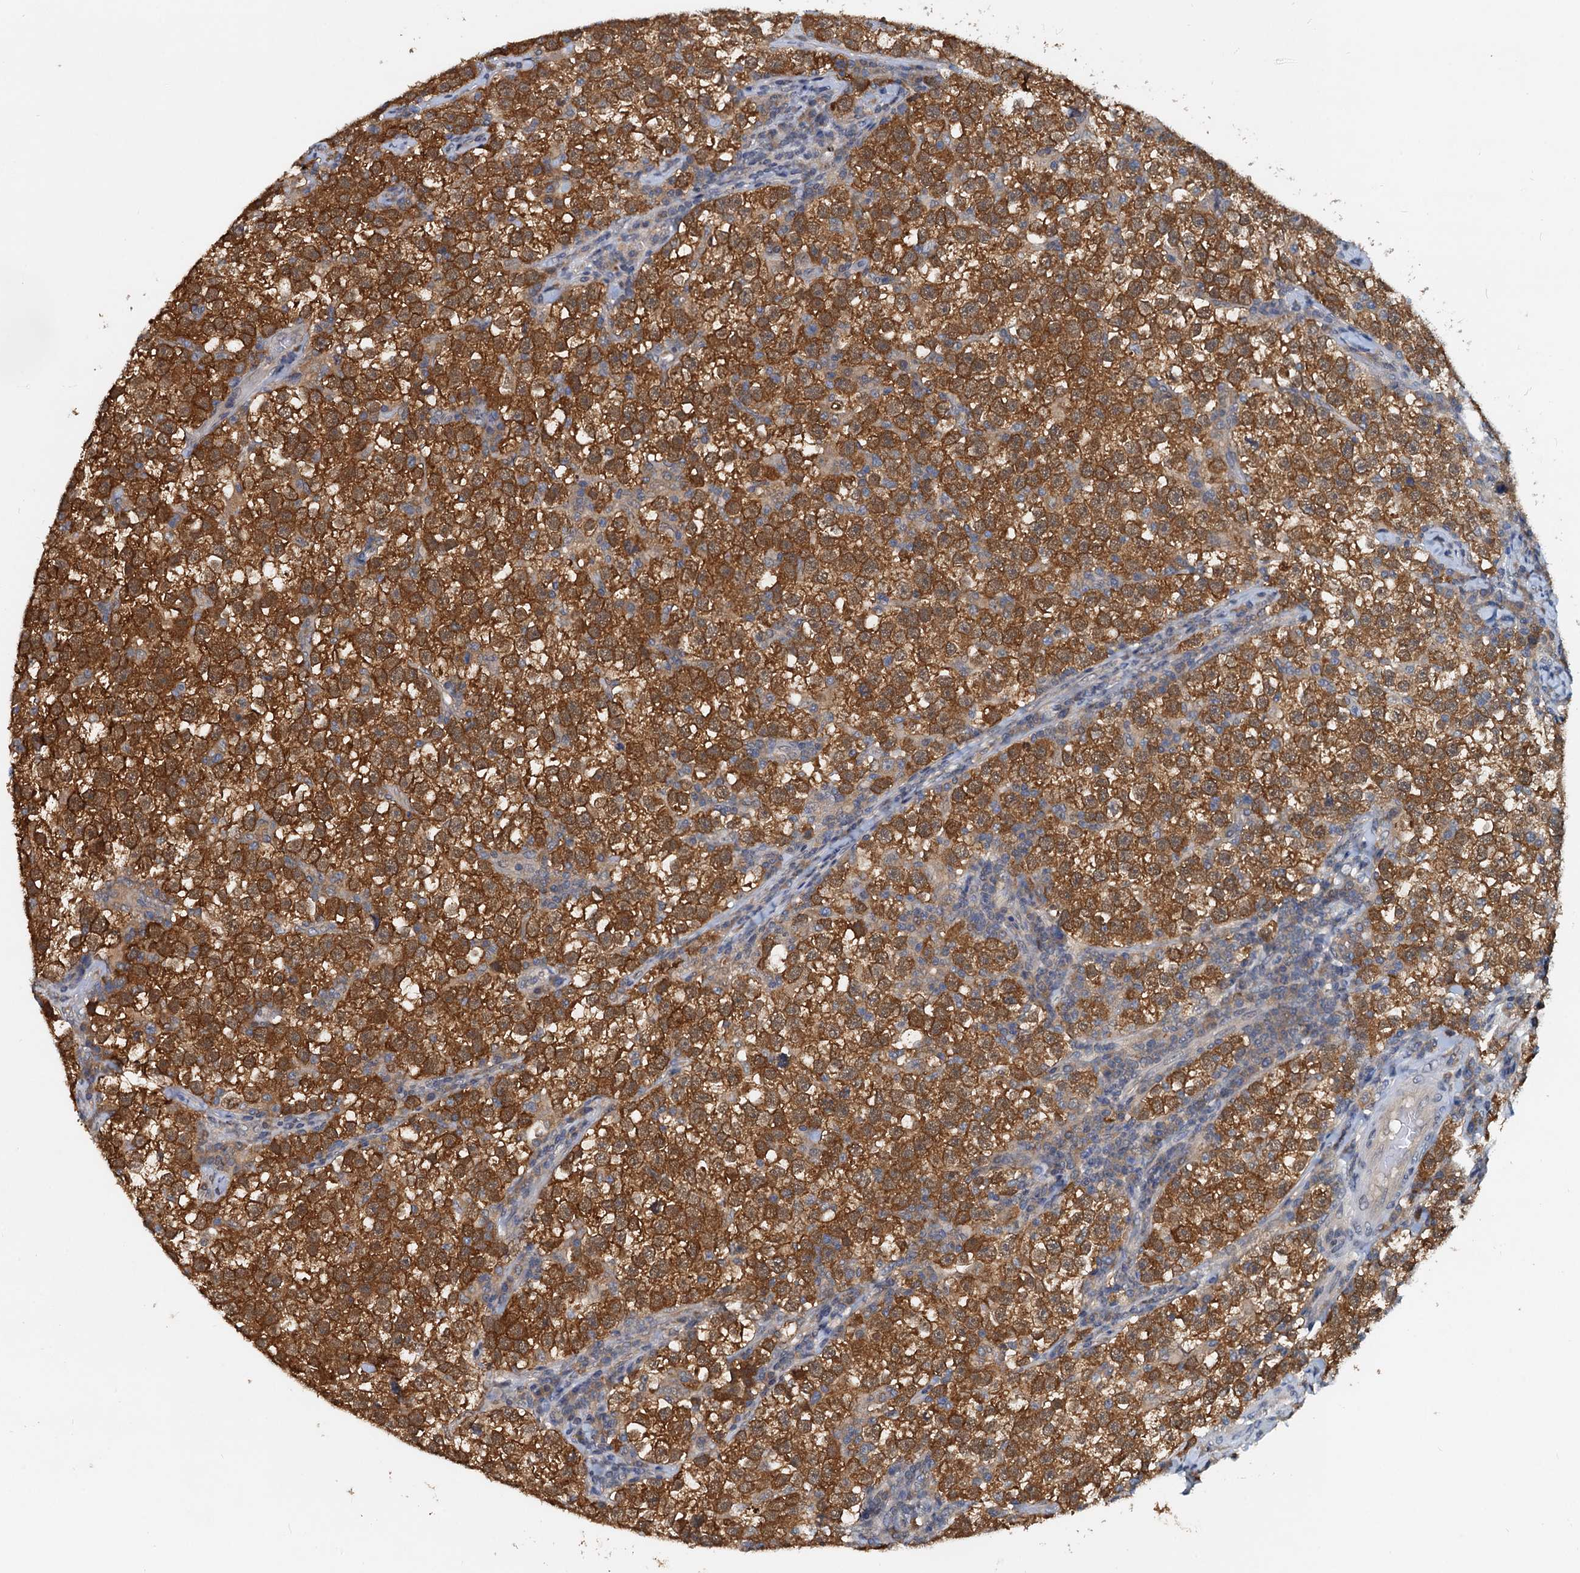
{"staining": {"intensity": "strong", "quantity": ">75%", "location": "cytoplasmic/membranous"}, "tissue": "testis cancer", "cell_type": "Tumor cells", "image_type": "cancer", "snomed": [{"axis": "morphology", "description": "Normal tissue, NOS"}, {"axis": "morphology", "description": "Seminoma, NOS"}, {"axis": "topography", "description": "Testis"}], "caption": "Immunohistochemical staining of human testis seminoma demonstrates high levels of strong cytoplasmic/membranous protein staining in about >75% of tumor cells. Using DAB (3,3'-diaminobenzidine) (brown) and hematoxylin (blue) stains, captured at high magnification using brightfield microscopy.", "gene": "PTGES3", "patient": {"sex": "male", "age": 43}}